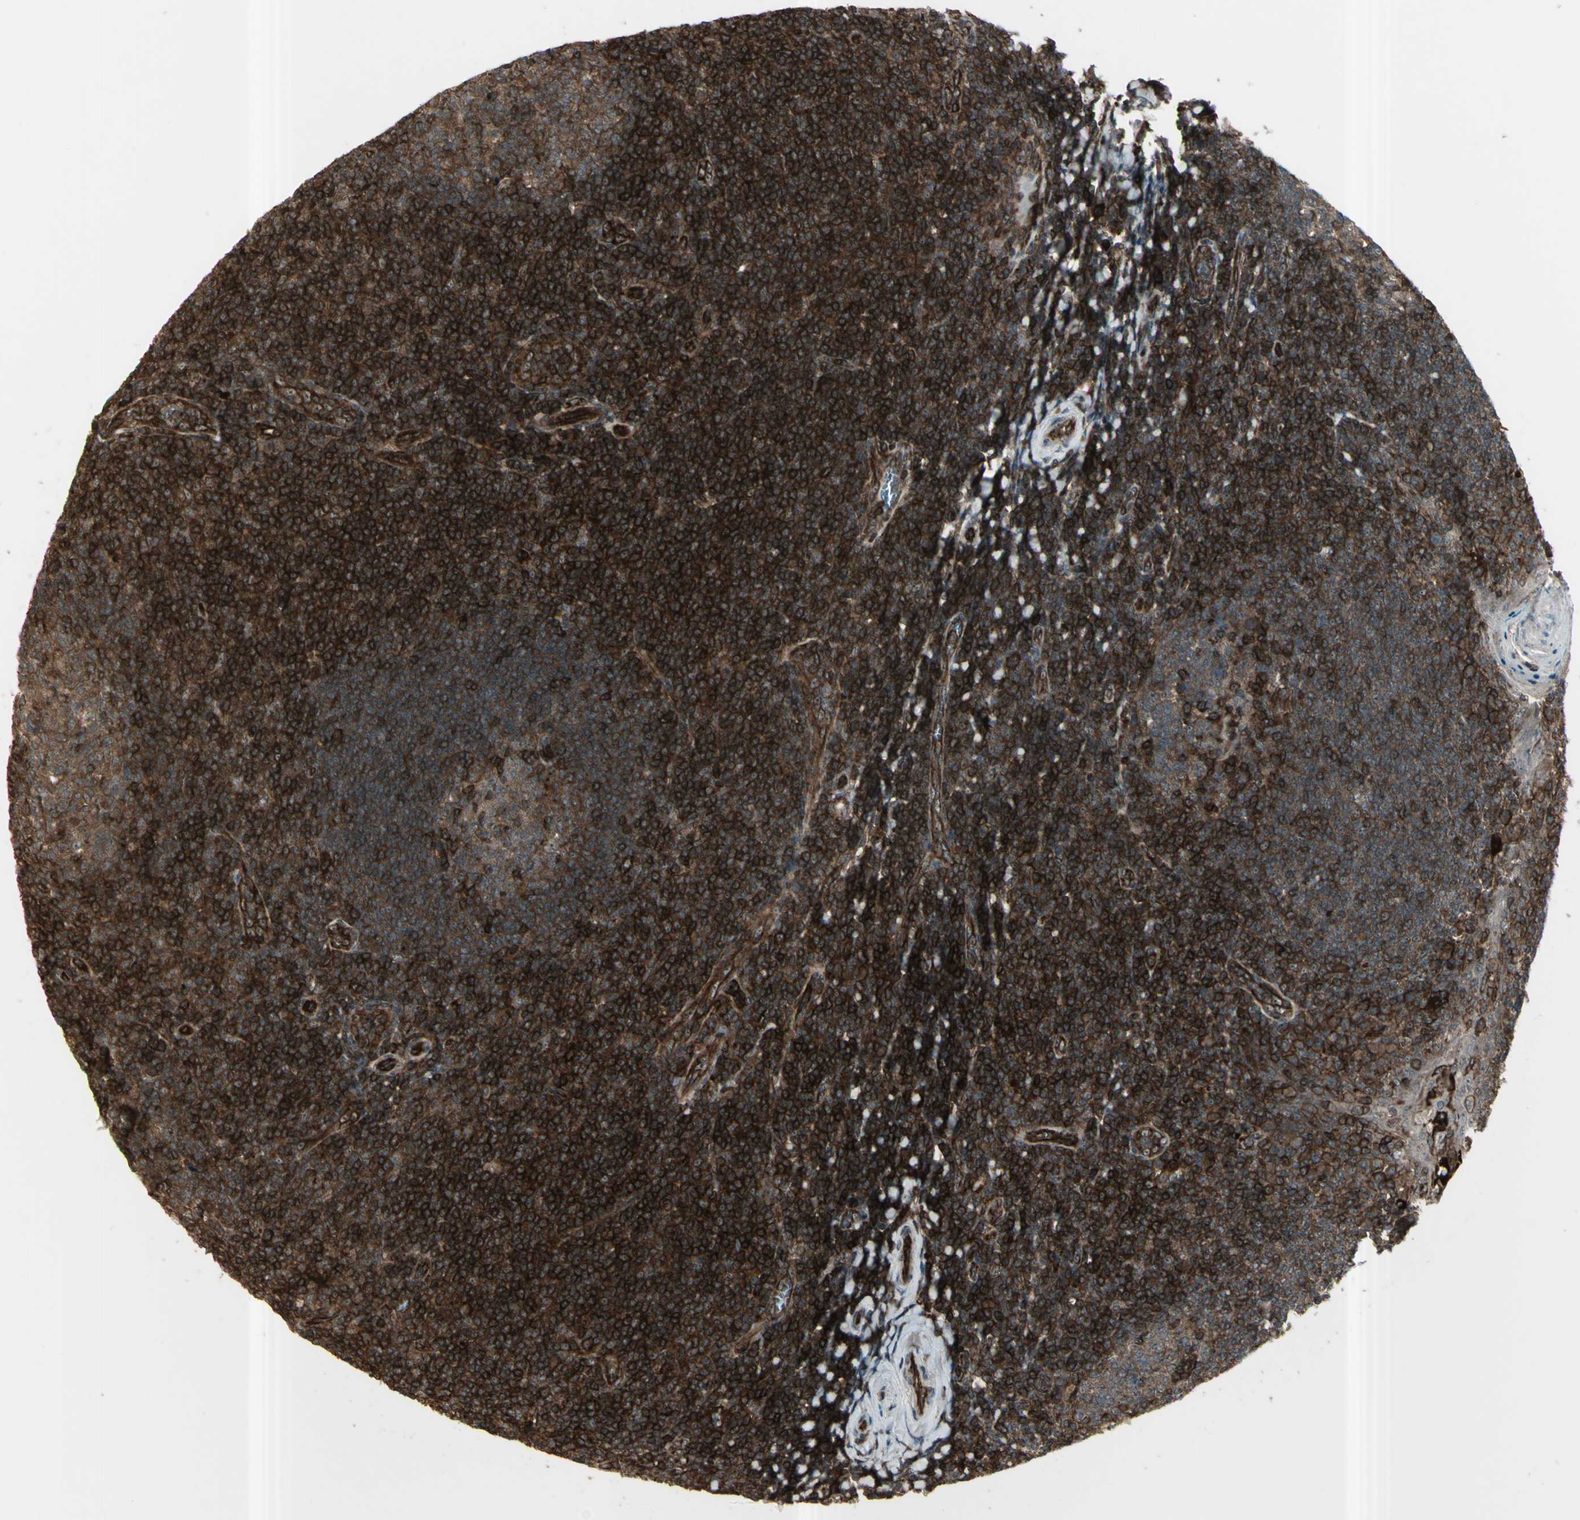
{"staining": {"intensity": "moderate", "quantity": ">75%", "location": "cytoplasmic/membranous"}, "tissue": "tonsil", "cell_type": "Germinal center cells", "image_type": "normal", "snomed": [{"axis": "morphology", "description": "Normal tissue, NOS"}, {"axis": "topography", "description": "Tonsil"}], "caption": "A photomicrograph of tonsil stained for a protein demonstrates moderate cytoplasmic/membranous brown staining in germinal center cells. (DAB (3,3'-diaminobenzidine) IHC with brightfield microscopy, high magnification).", "gene": "FXYD5", "patient": {"sex": "male", "age": 31}}